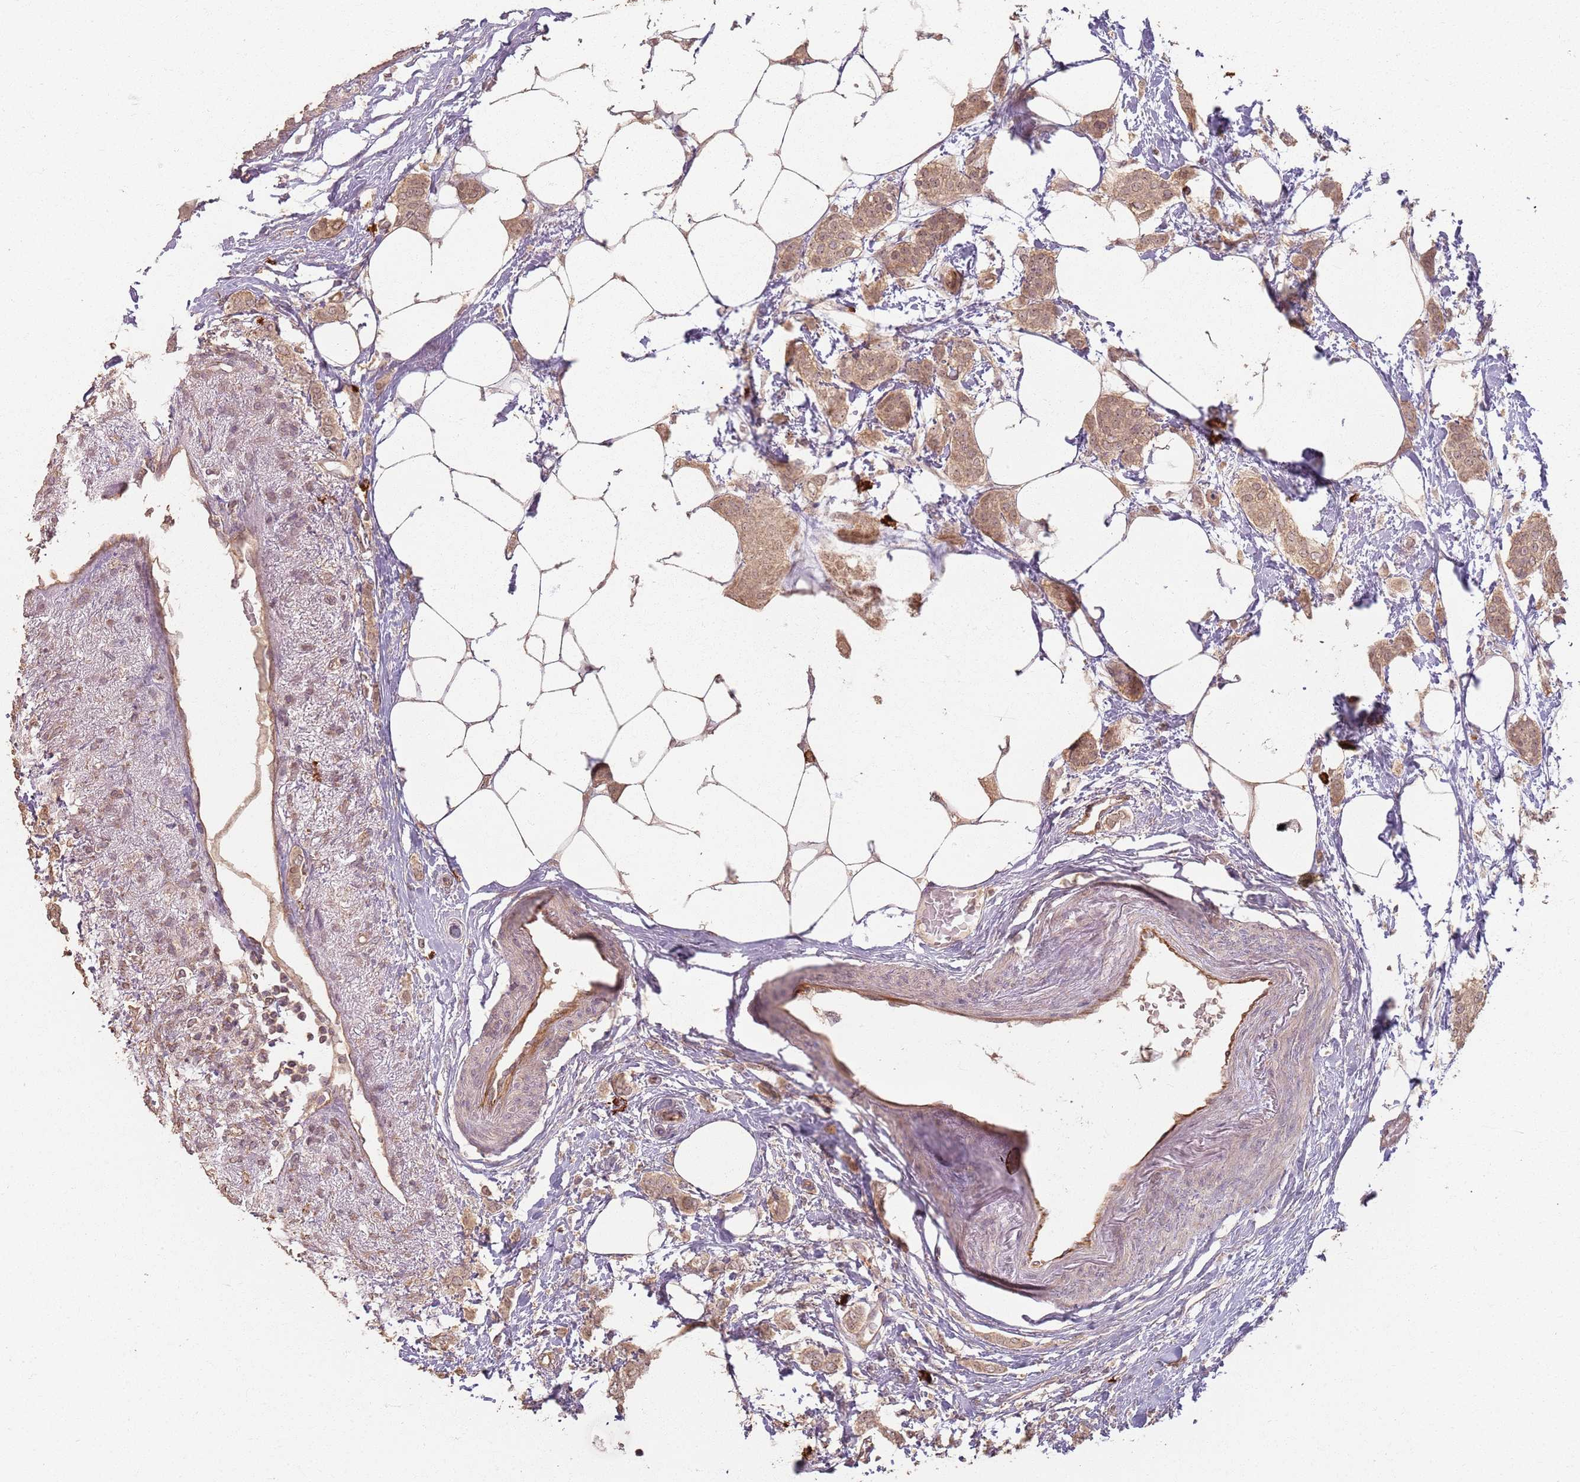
{"staining": {"intensity": "weak", "quantity": ">75%", "location": "cytoplasmic/membranous"}, "tissue": "breast cancer", "cell_type": "Tumor cells", "image_type": "cancer", "snomed": [{"axis": "morphology", "description": "Duct carcinoma"}, {"axis": "topography", "description": "Breast"}], "caption": "Immunohistochemistry staining of breast cancer (invasive ductal carcinoma), which reveals low levels of weak cytoplasmic/membranous expression in about >75% of tumor cells indicating weak cytoplasmic/membranous protein positivity. The staining was performed using DAB (3,3'-diaminobenzidine) (brown) for protein detection and nuclei were counterstained in hematoxylin (blue).", "gene": "CCDC168", "patient": {"sex": "female", "age": 72}}